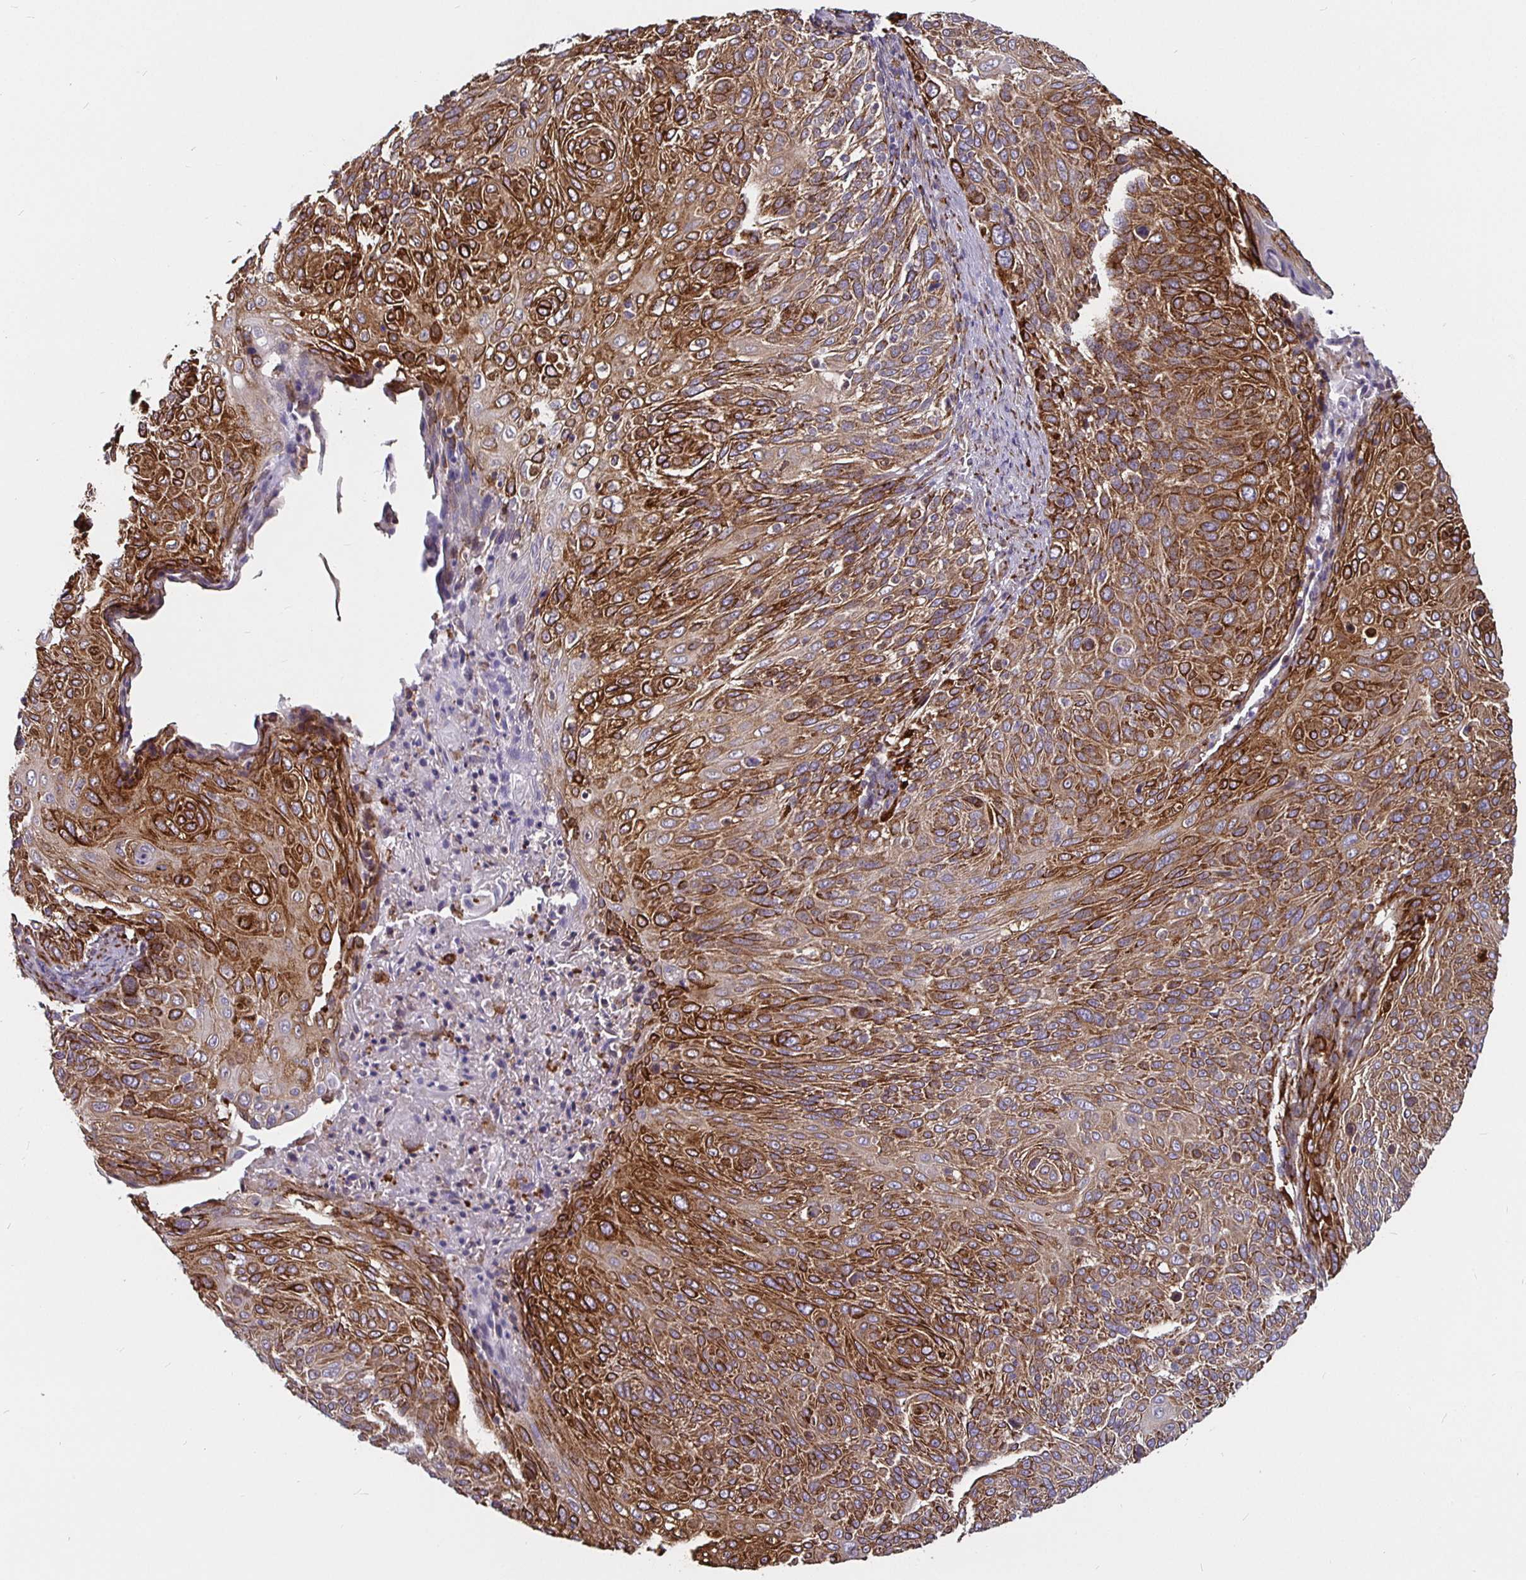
{"staining": {"intensity": "strong", "quantity": ">75%", "location": "cytoplasmic/membranous"}, "tissue": "cervical cancer", "cell_type": "Tumor cells", "image_type": "cancer", "snomed": [{"axis": "morphology", "description": "Squamous cell carcinoma, NOS"}, {"axis": "topography", "description": "Cervix"}], "caption": "Cervical squamous cell carcinoma stained for a protein (brown) reveals strong cytoplasmic/membranous positive expression in approximately >75% of tumor cells.", "gene": "P4HA2", "patient": {"sex": "female", "age": 31}}